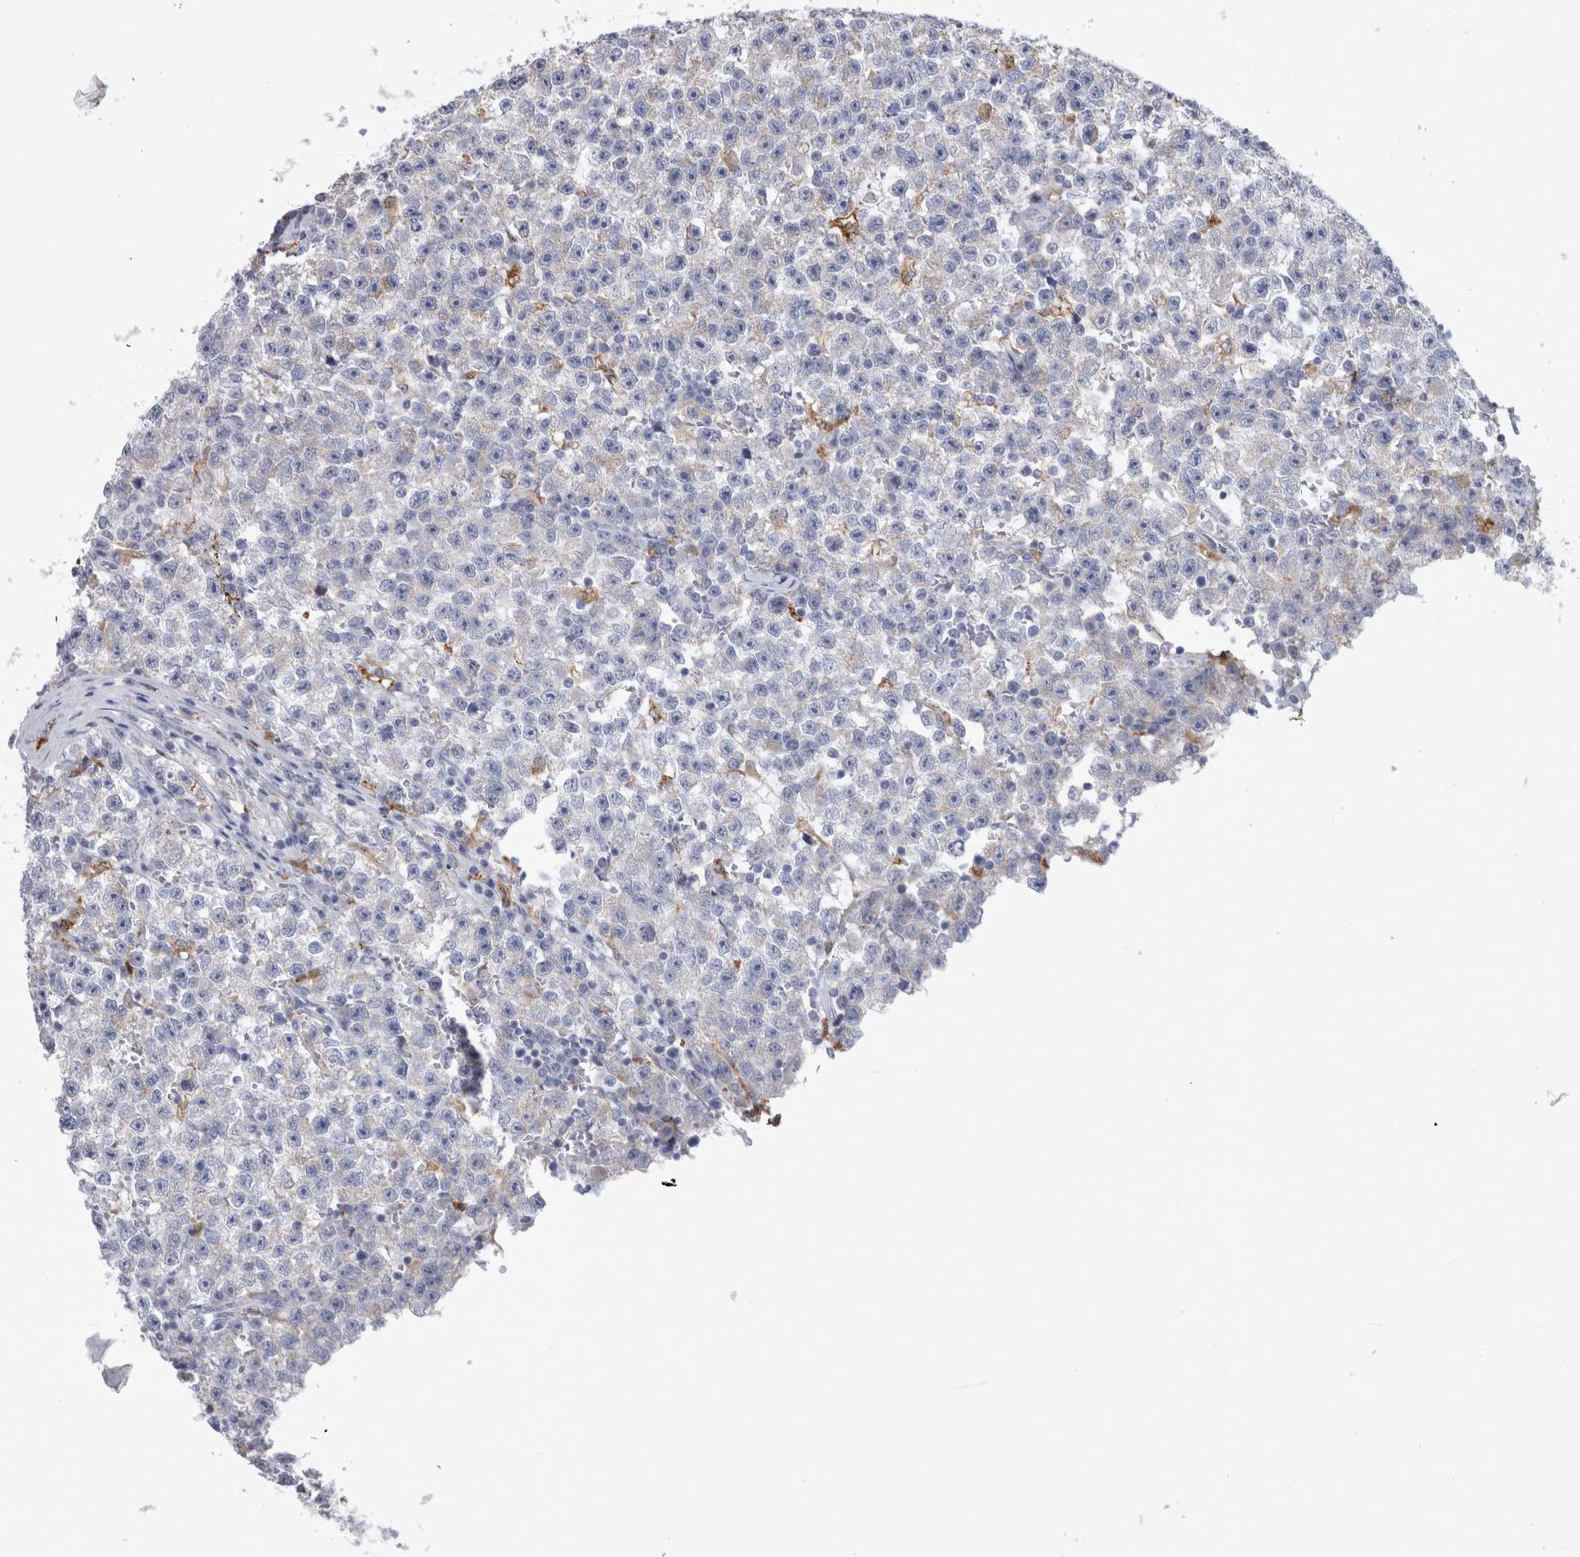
{"staining": {"intensity": "negative", "quantity": "none", "location": "none"}, "tissue": "testis cancer", "cell_type": "Tumor cells", "image_type": "cancer", "snomed": [{"axis": "morphology", "description": "Seminoma, NOS"}, {"axis": "topography", "description": "Testis"}], "caption": "Protein analysis of testis cancer exhibits no significant expression in tumor cells.", "gene": "GATM", "patient": {"sex": "male", "age": 22}}